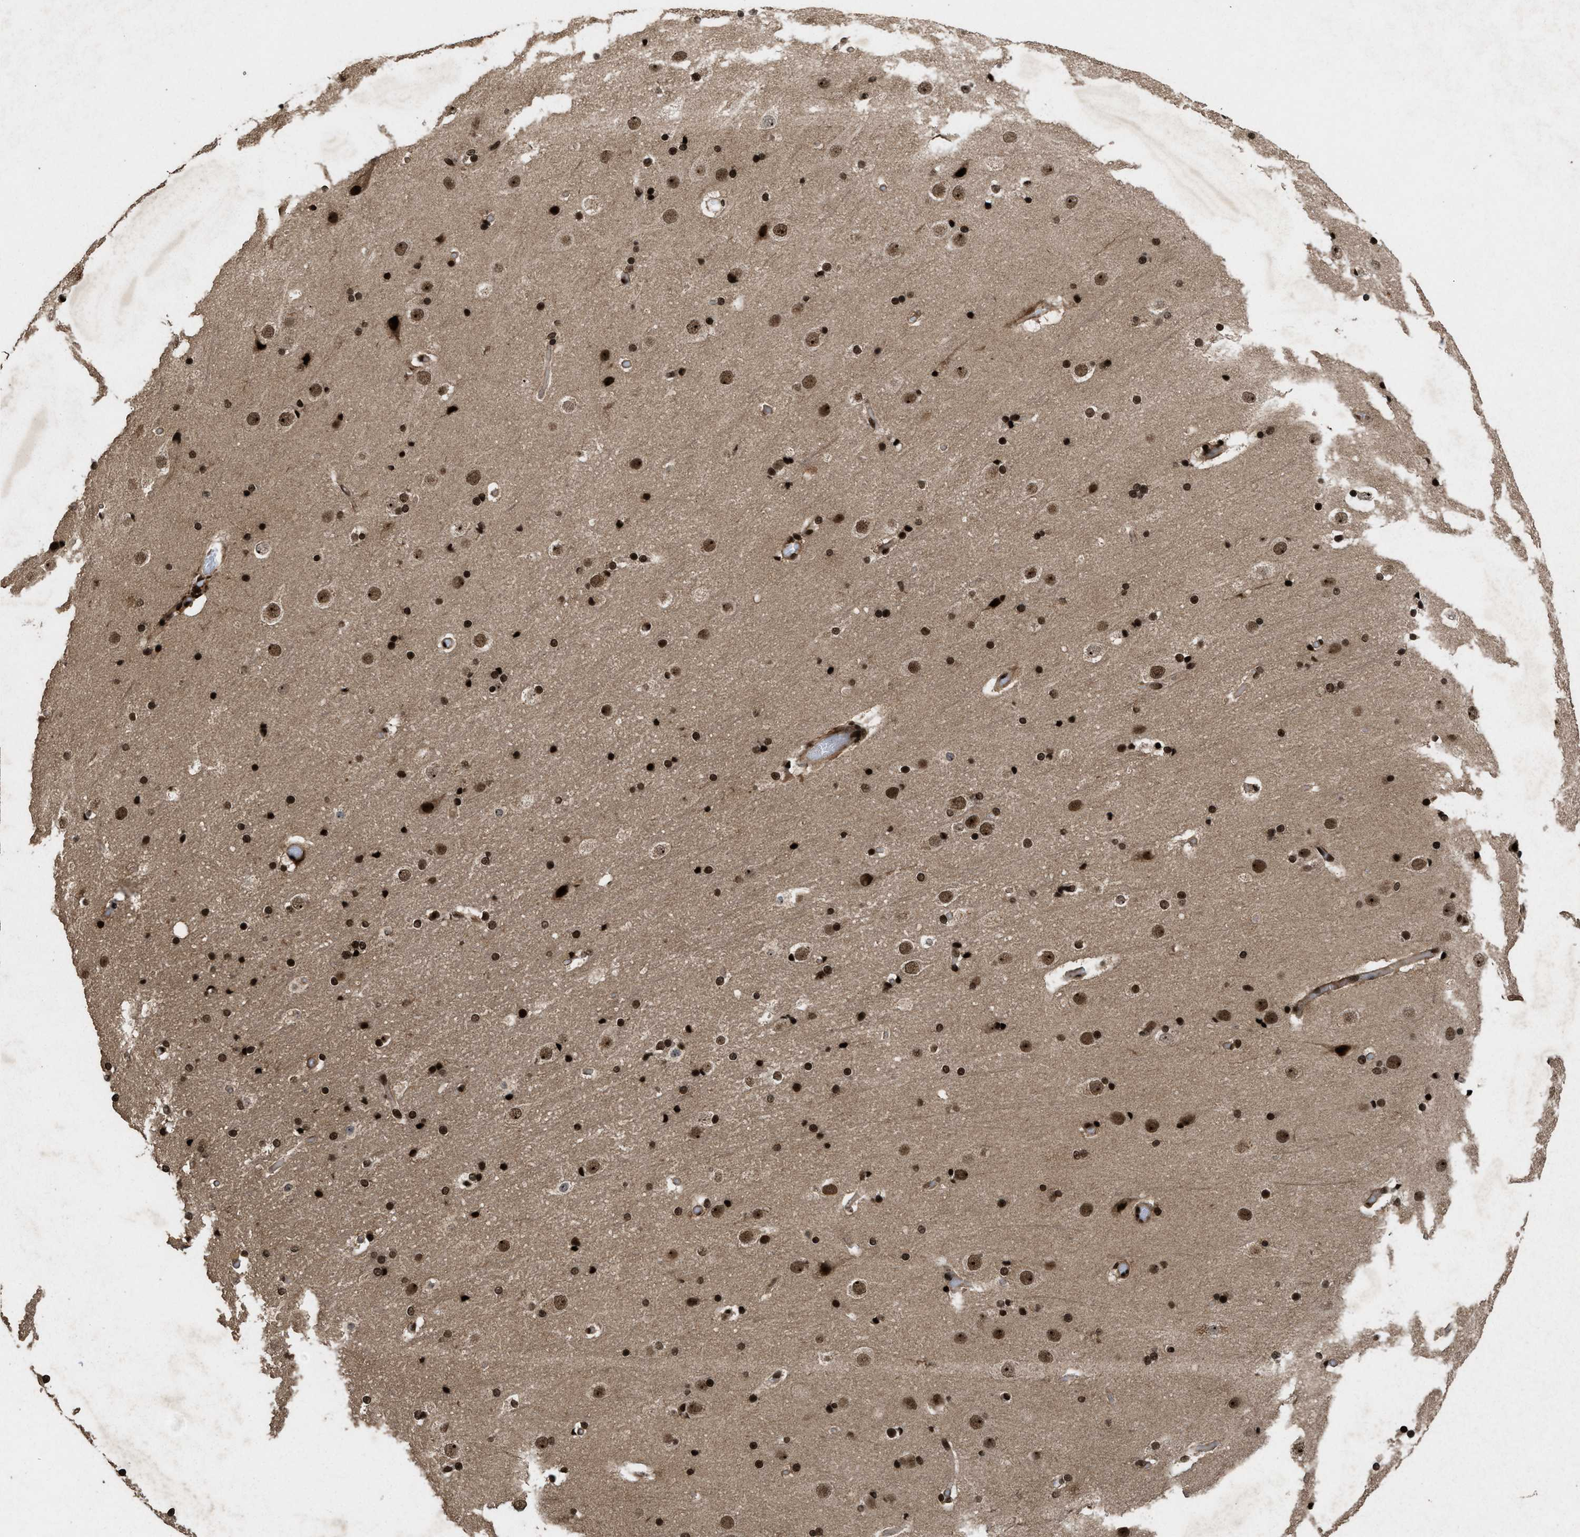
{"staining": {"intensity": "strong", "quantity": ">75%", "location": "cytoplasmic/membranous,nuclear"}, "tissue": "cerebral cortex", "cell_type": "Endothelial cells", "image_type": "normal", "snomed": [{"axis": "morphology", "description": "Normal tissue, NOS"}, {"axis": "topography", "description": "Cerebral cortex"}], "caption": "The image reveals staining of benign cerebral cortex, revealing strong cytoplasmic/membranous,nuclear protein positivity (brown color) within endothelial cells.", "gene": "WIZ", "patient": {"sex": "male", "age": 57}}